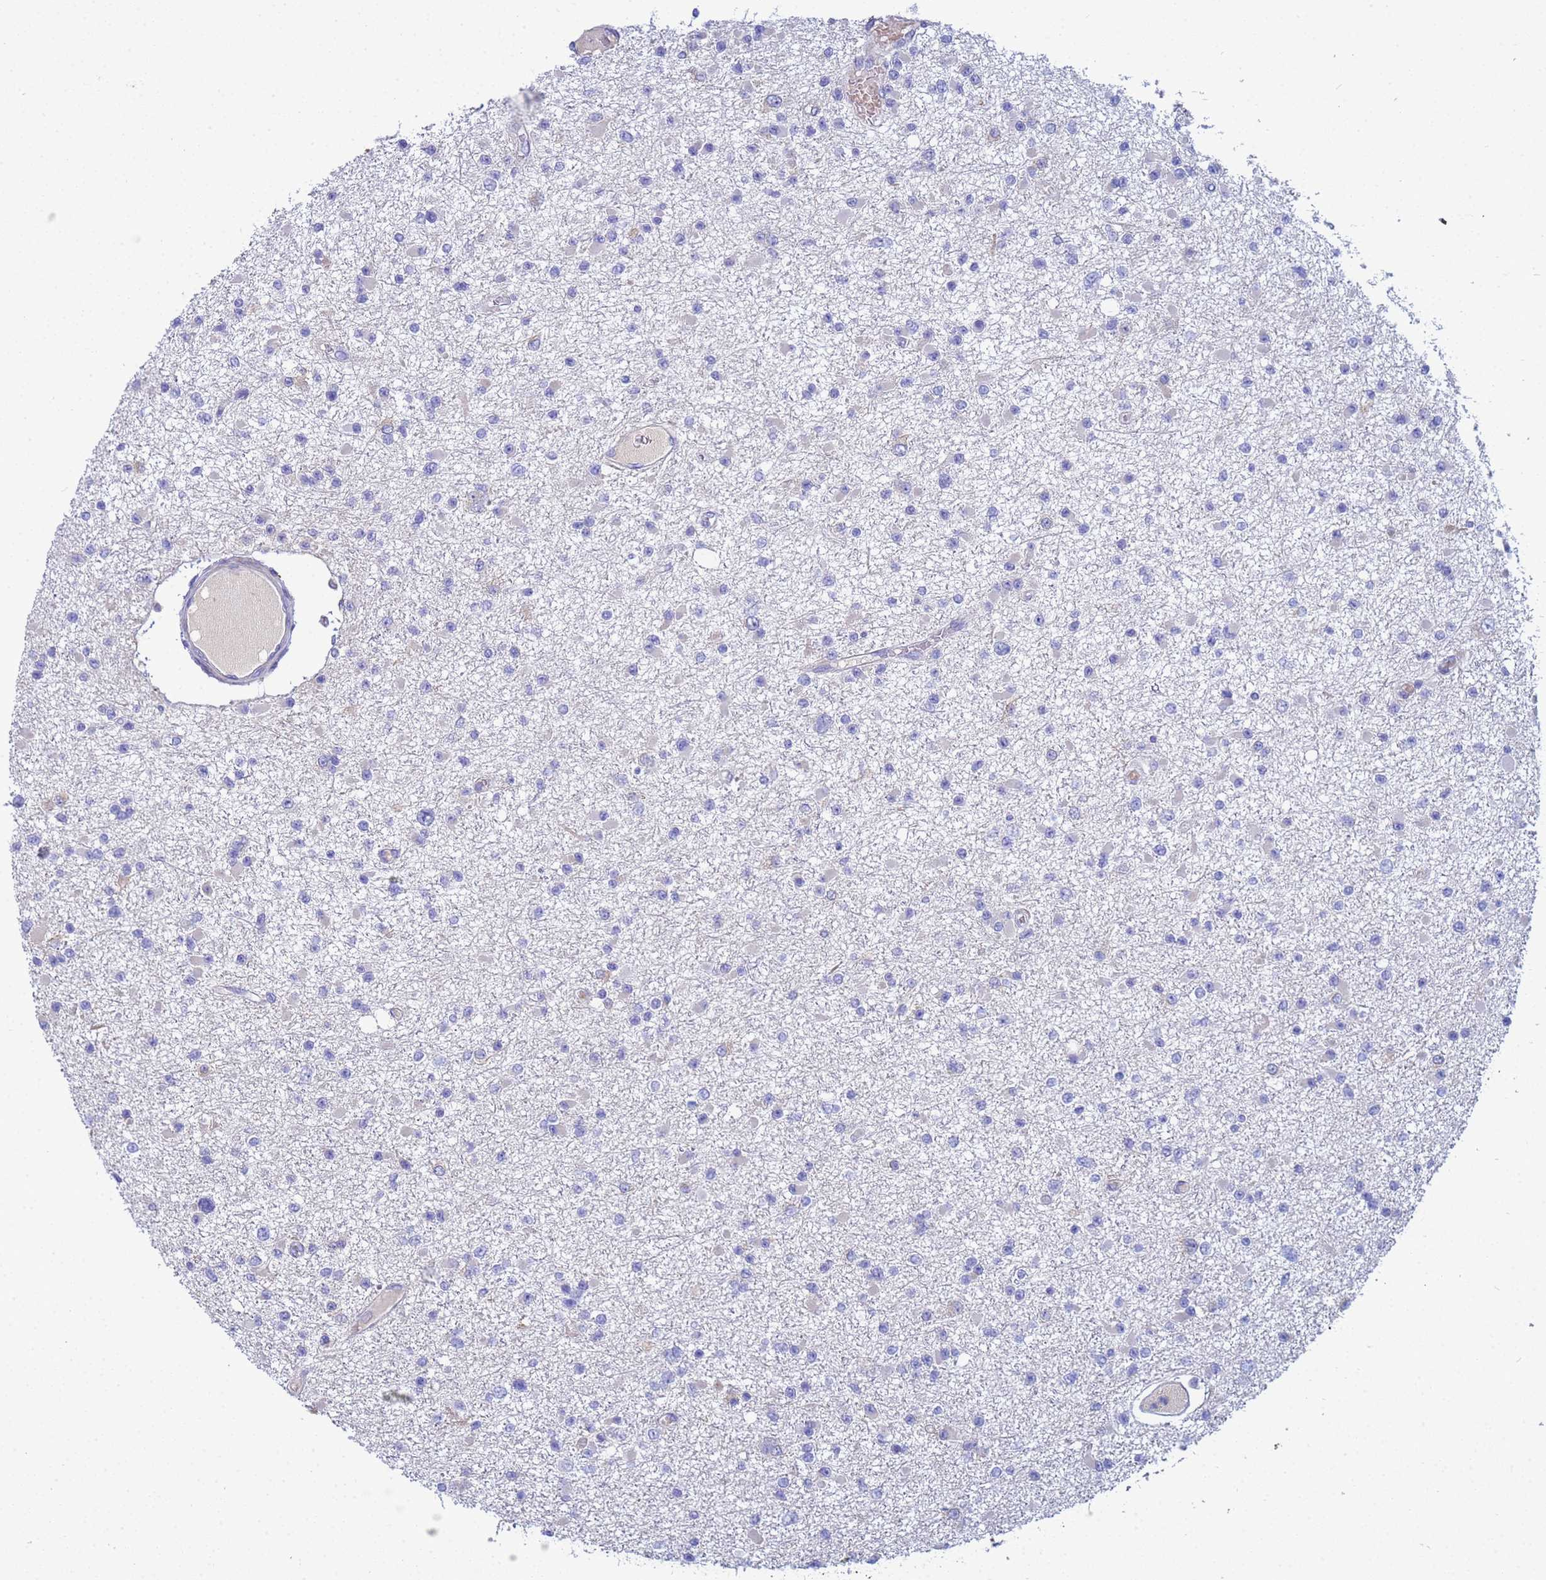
{"staining": {"intensity": "negative", "quantity": "none", "location": "none"}, "tissue": "glioma", "cell_type": "Tumor cells", "image_type": "cancer", "snomed": [{"axis": "morphology", "description": "Glioma, malignant, Low grade"}, {"axis": "topography", "description": "Brain"}], "caption": "IHC micrograph of human glioma stained for a protein (brown), which exhibits no positivity in tumor cells.", "gene": "PPP6R1", "patient": {"sex": "female", "age": 22}}